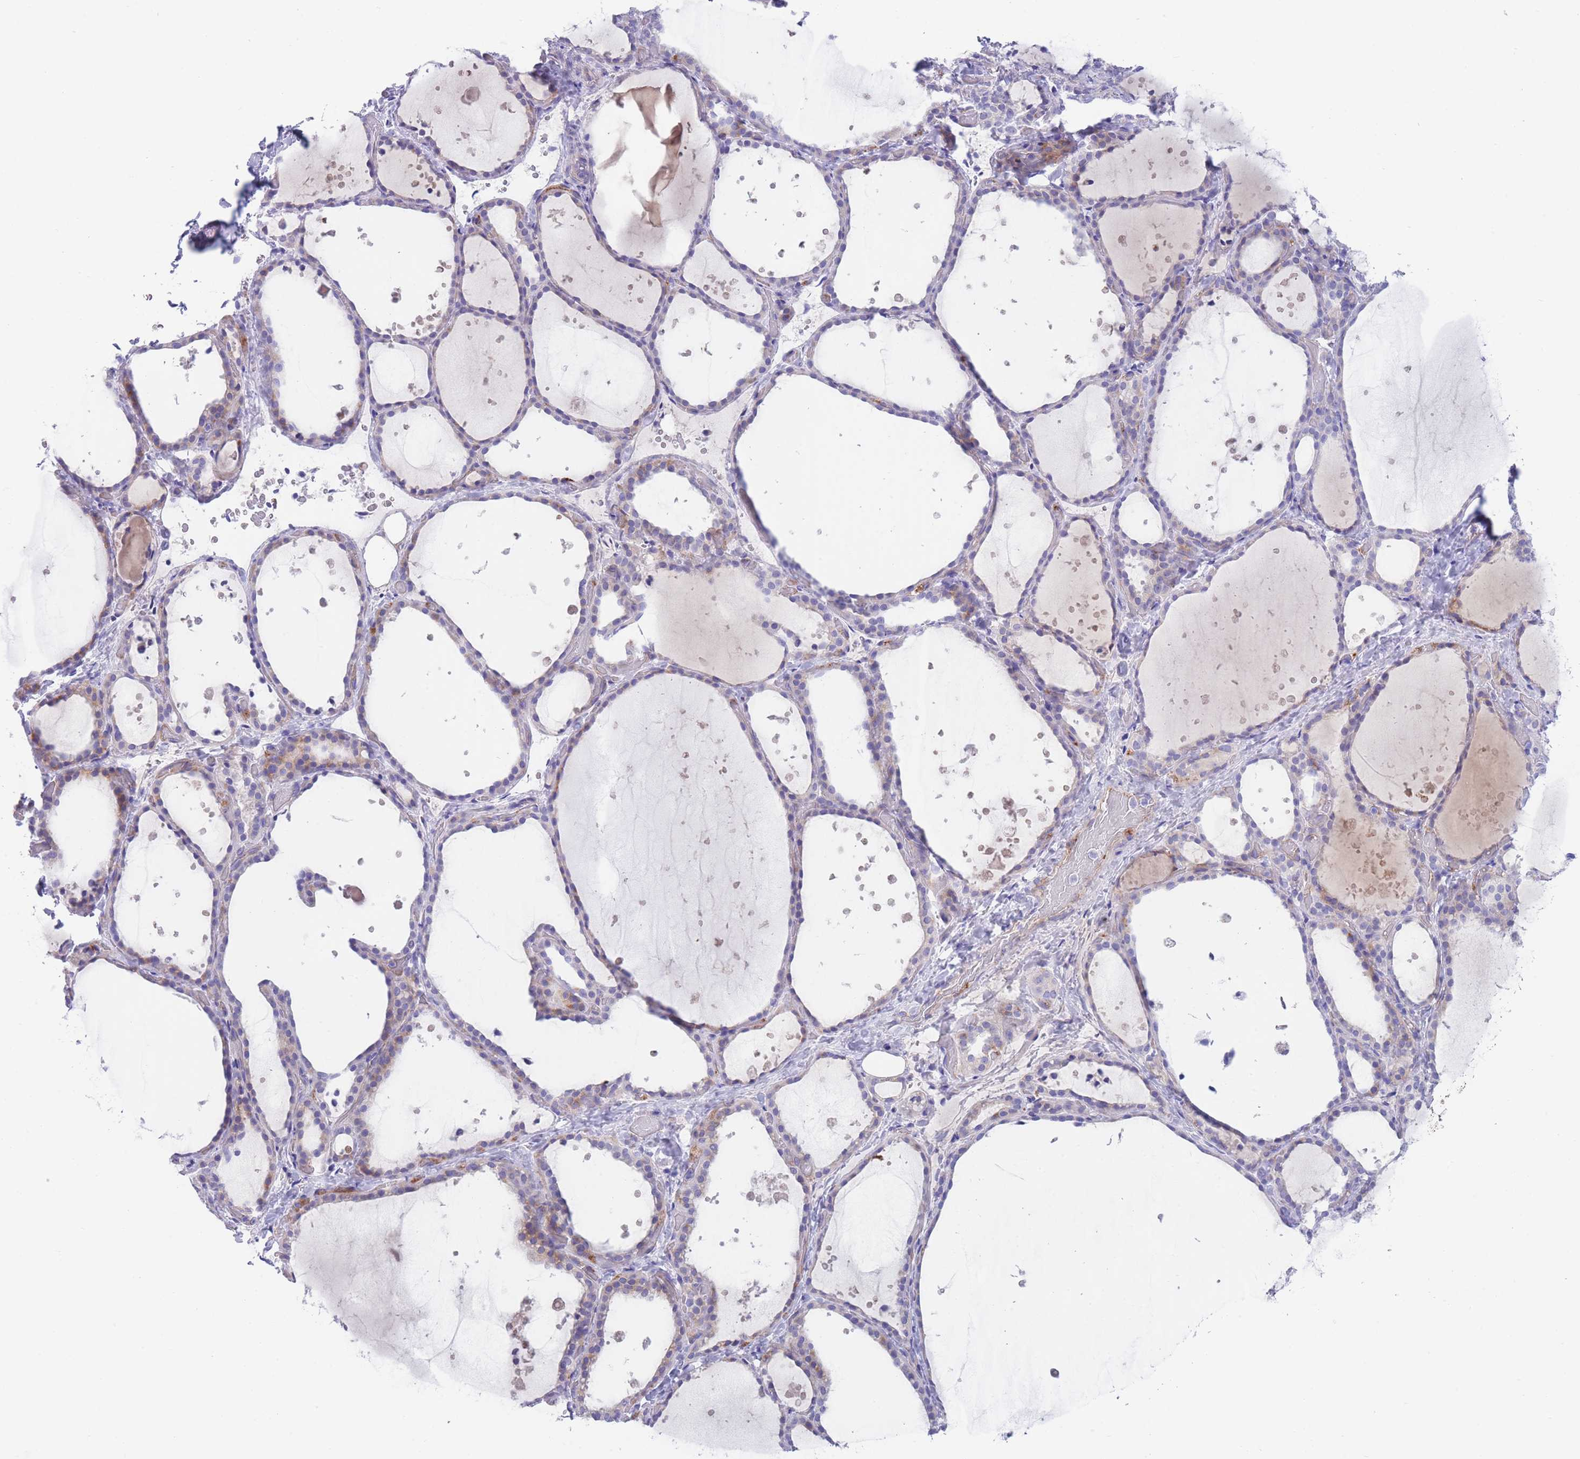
{"staining": {"intensity": "weak", "quantity": "25%-75%", "location": "cytoplasmic/membranous"}, "tissue": "thyroid gland", "cell_type": "Glandular cells", "image_type": "normal", "snomed": [{"axis": "morphology", "description": "Normal tissue, NOS"}, {"axis": "topography", "description": "Thyroid gland"}], "caption": "DAB immunohistochemical staining of normal thyroid gland reveals weak cytoplasmic/membranous protein expression in about 25%-75% of glandular cells. (DAB (3,3'-diaminobenzidine) = brown stain, brightfield microscopy at high magnification).", "gene": "DET1", "patient": {"sex": "female", "age": 44}}